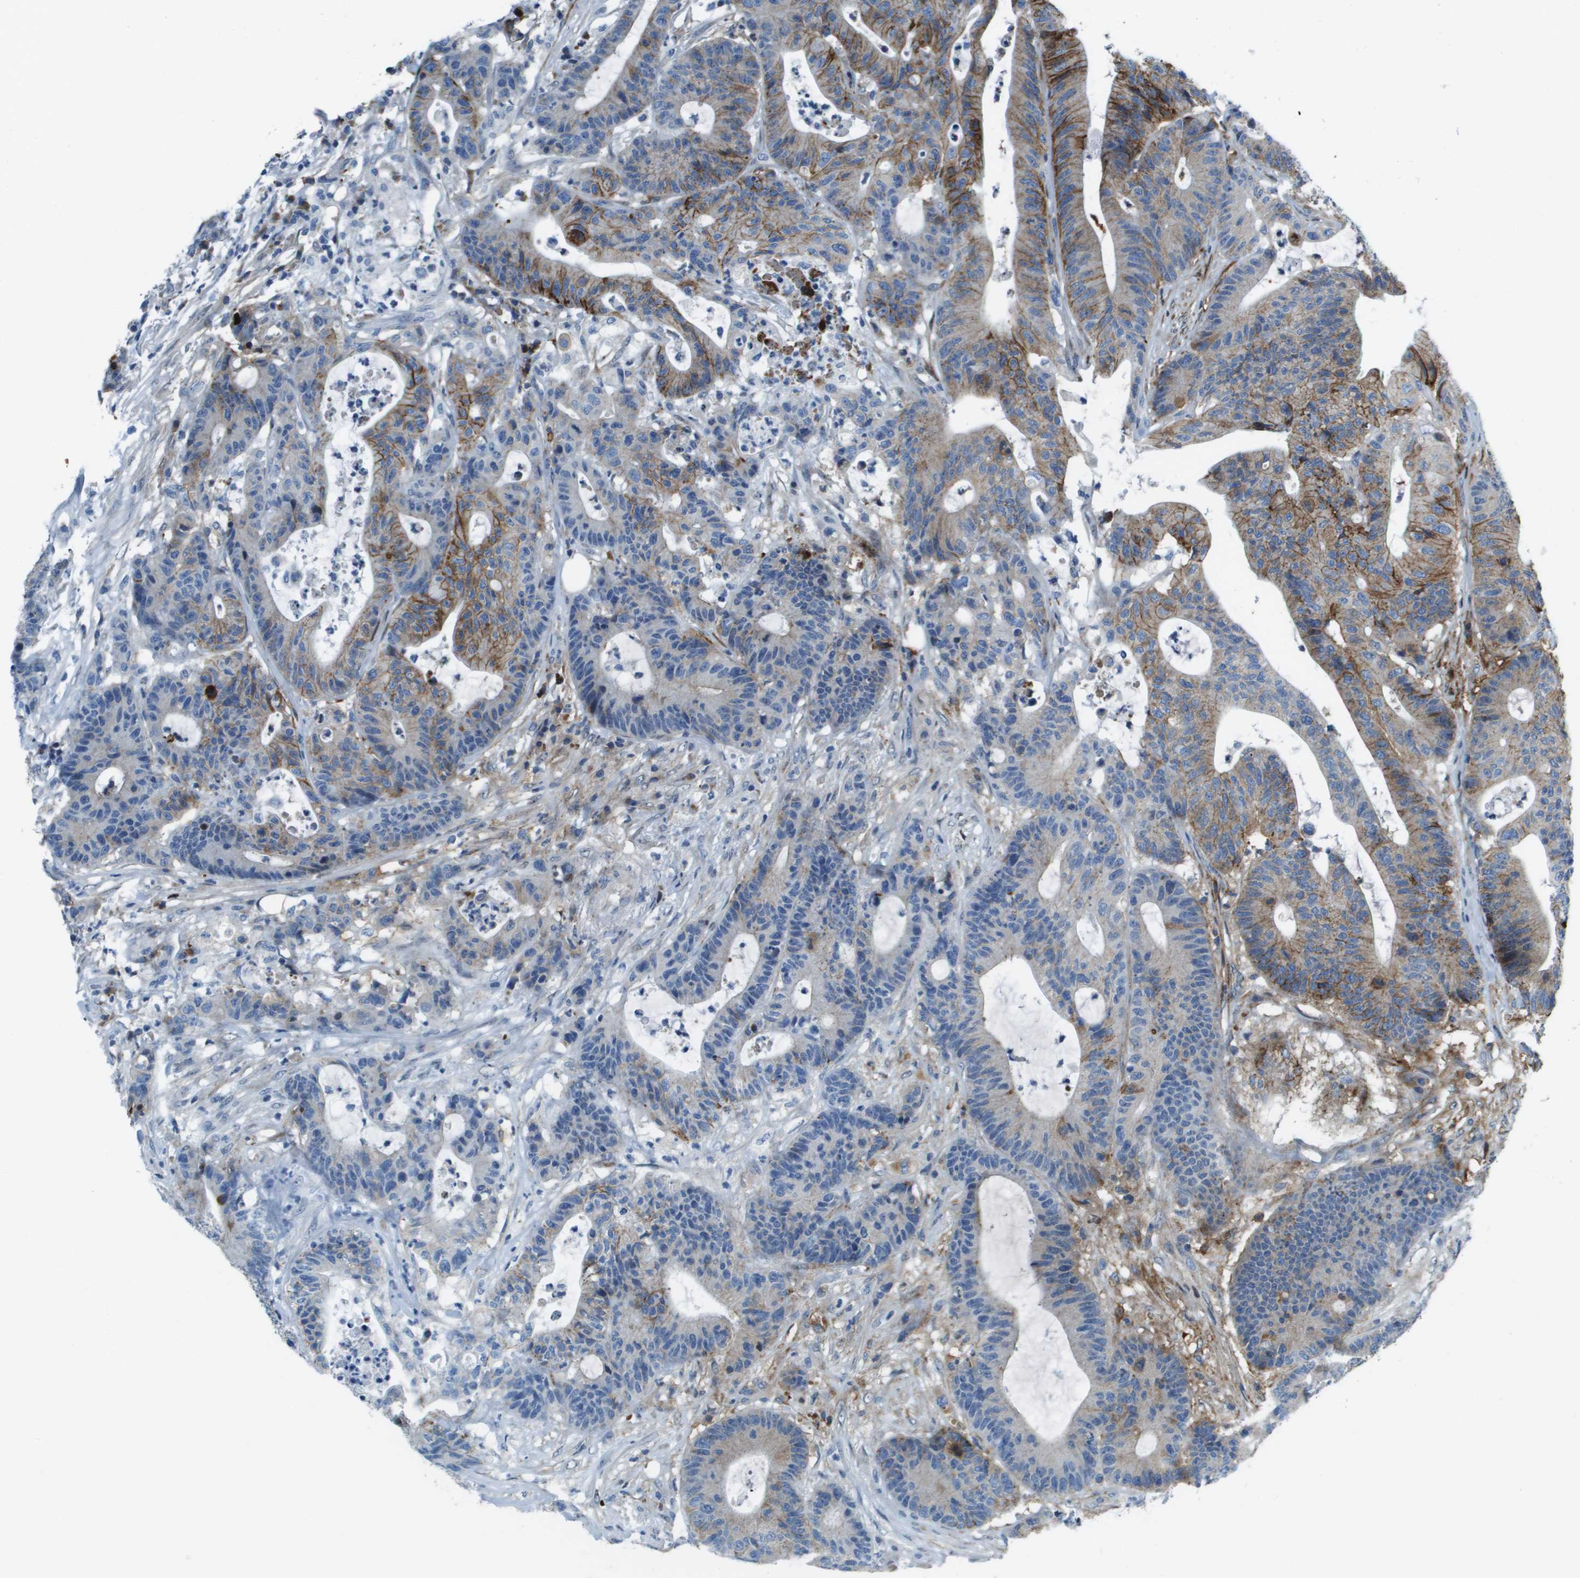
{"staining": {"intensity": "moderate", "quantity": "25%-75%", "location": "cytoplasmic/membranous"}, "tissue": "colorectal cancer", "cell_type": "Tumor cells", "image_type": "cancer", "snomed": [{"axis": "morphology", "description": "Adenocarcinoma, NOS"}, {"axis": "topography", "description": "Colon"}], "caption": "About 25%-75% of tumor cells in colorectal cancer (adenocarcinoma) demonstrate moderate cytoplasmic/membranous protein positivity as visualized by brown immunohistochemical staining.", "gene": "SDC1", "patient": {"sex": "female", "age": 84}}